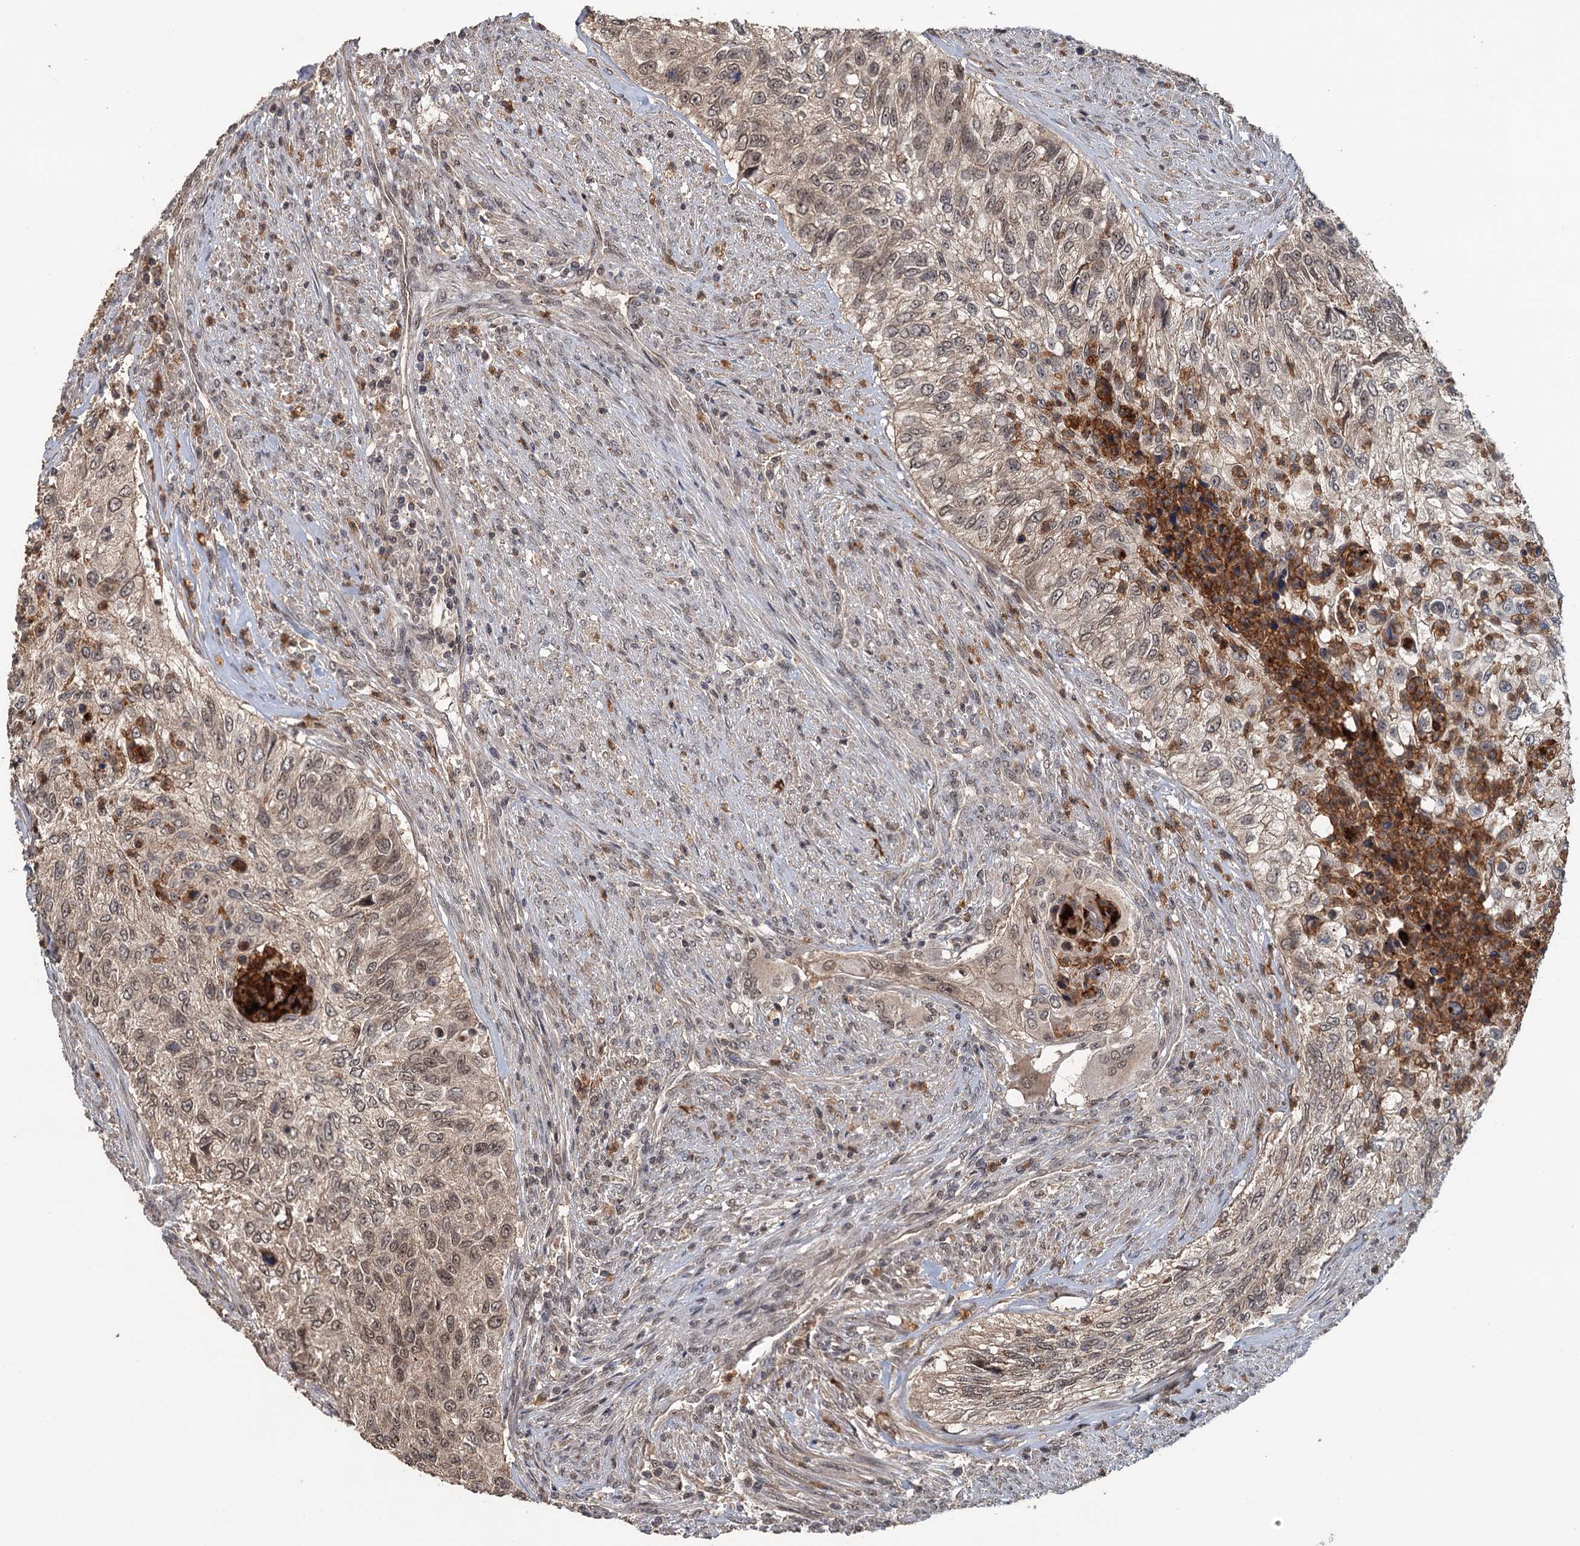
{"staining": {"intensity": "weak", "quantity": "25%-75%", "location": "nuclear"}, "tissue": "urothelial cancer", "cell_type": "Tumor cells", "image_type": "cancer", "snomed": [{"axis": "morphology", "description": "Urothelial carcinoma, High grade"}, {"axis": "topography", "description": "Urinary bladder"}], "caption": "Immunohistochemistry of human urothelial carcinoma (high-grade) shows low levels of weak nuclear staining in approximately 25%-75% of tumor cells.", "gene": "KANSL2", "patient": {"sex": "female", "age": 60}}